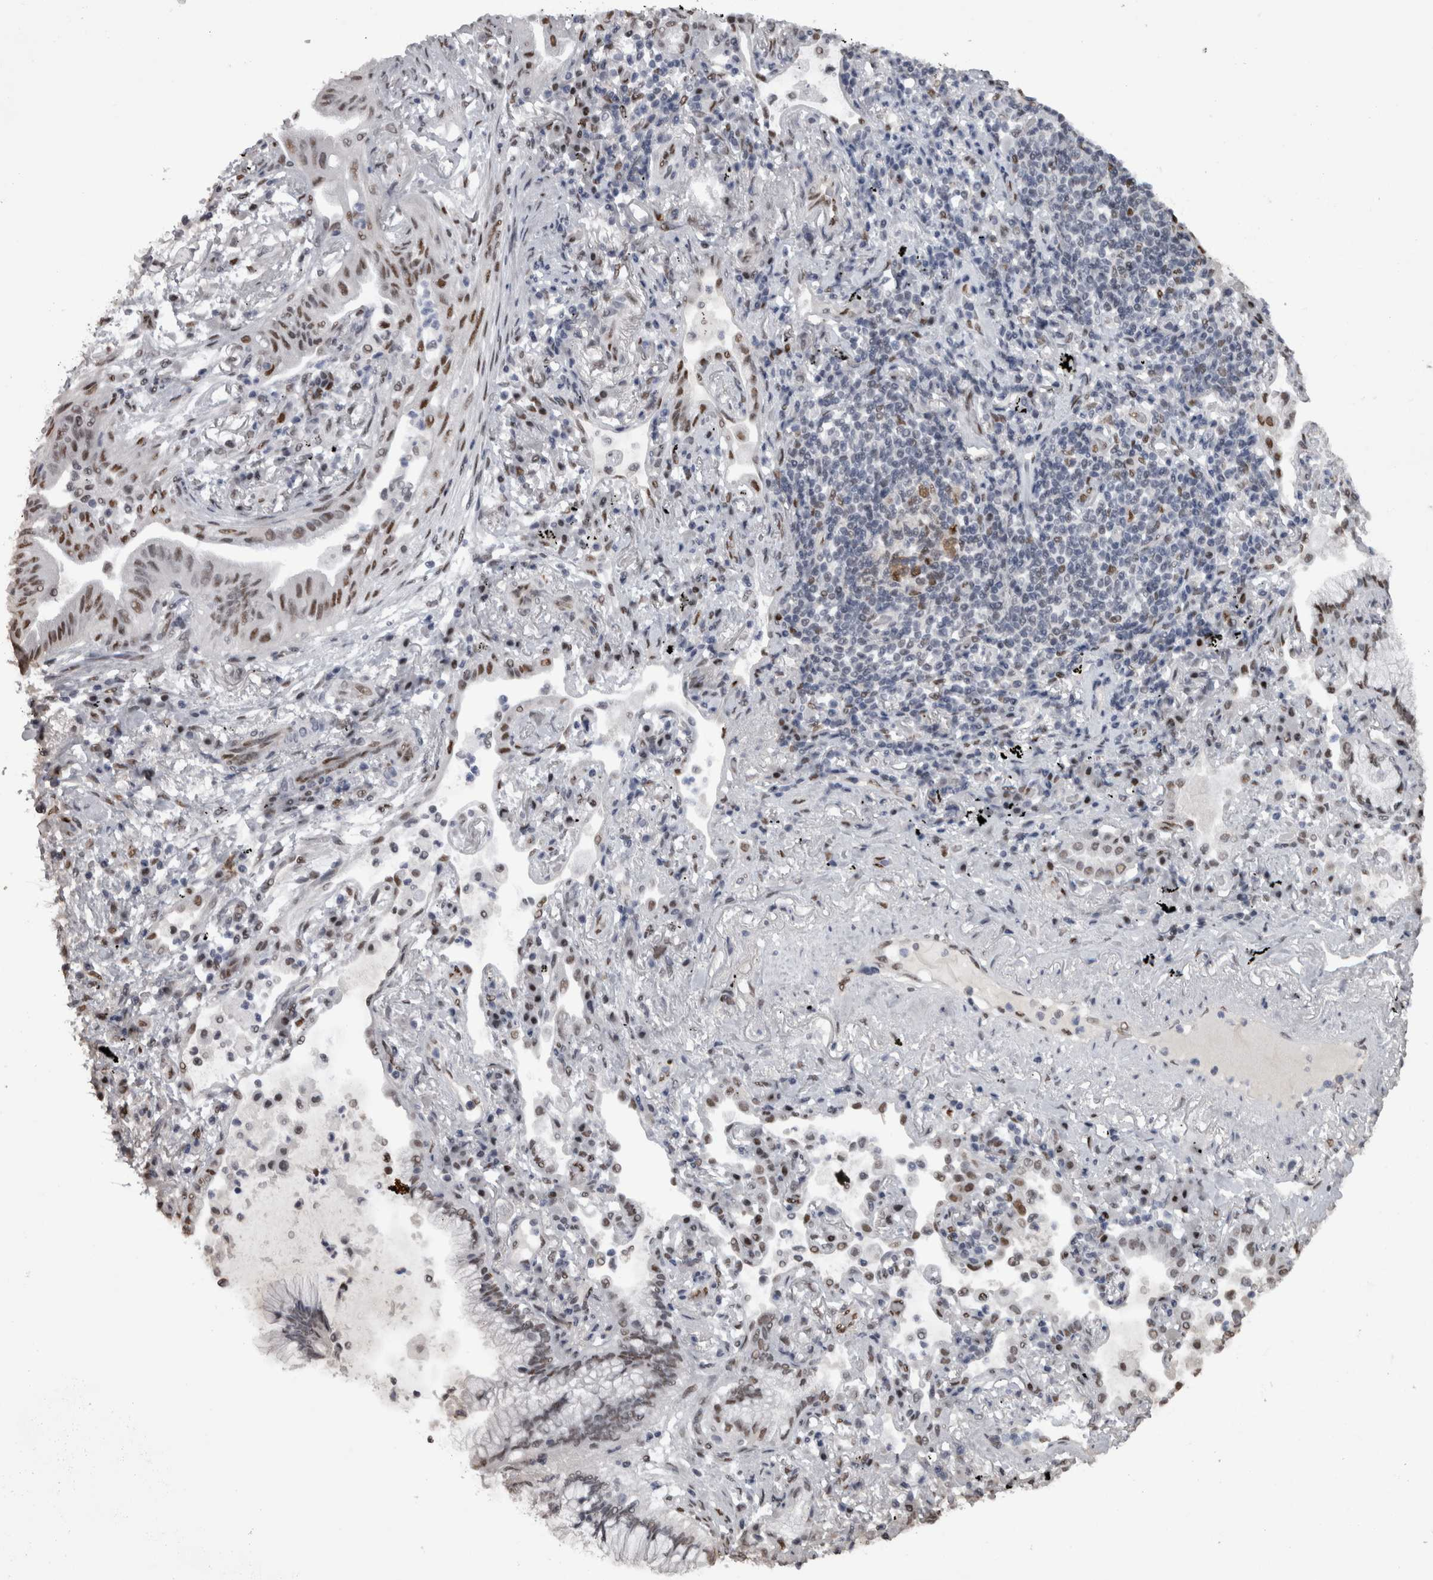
{"staining": {"intensity": "moderate", "quantity": ">75%", "location": "nuclear"}, "tissue": "lung cancer", "cell_type": "Tumor cells", "image_type": "cancer", "snomed": [{"axis": "morphology", "description": "Adenocarcinoma, NOS"}, {"axis": "topography", "description": "Lung"}], "caption": "This image displays IHC staining of lung cancer (adenocarcinoma), with medium moderate nuclear staining in approximately >75% of tumor cells.", "gene": "C1orf54", "patient": {"sex": "female", "age": 70}}